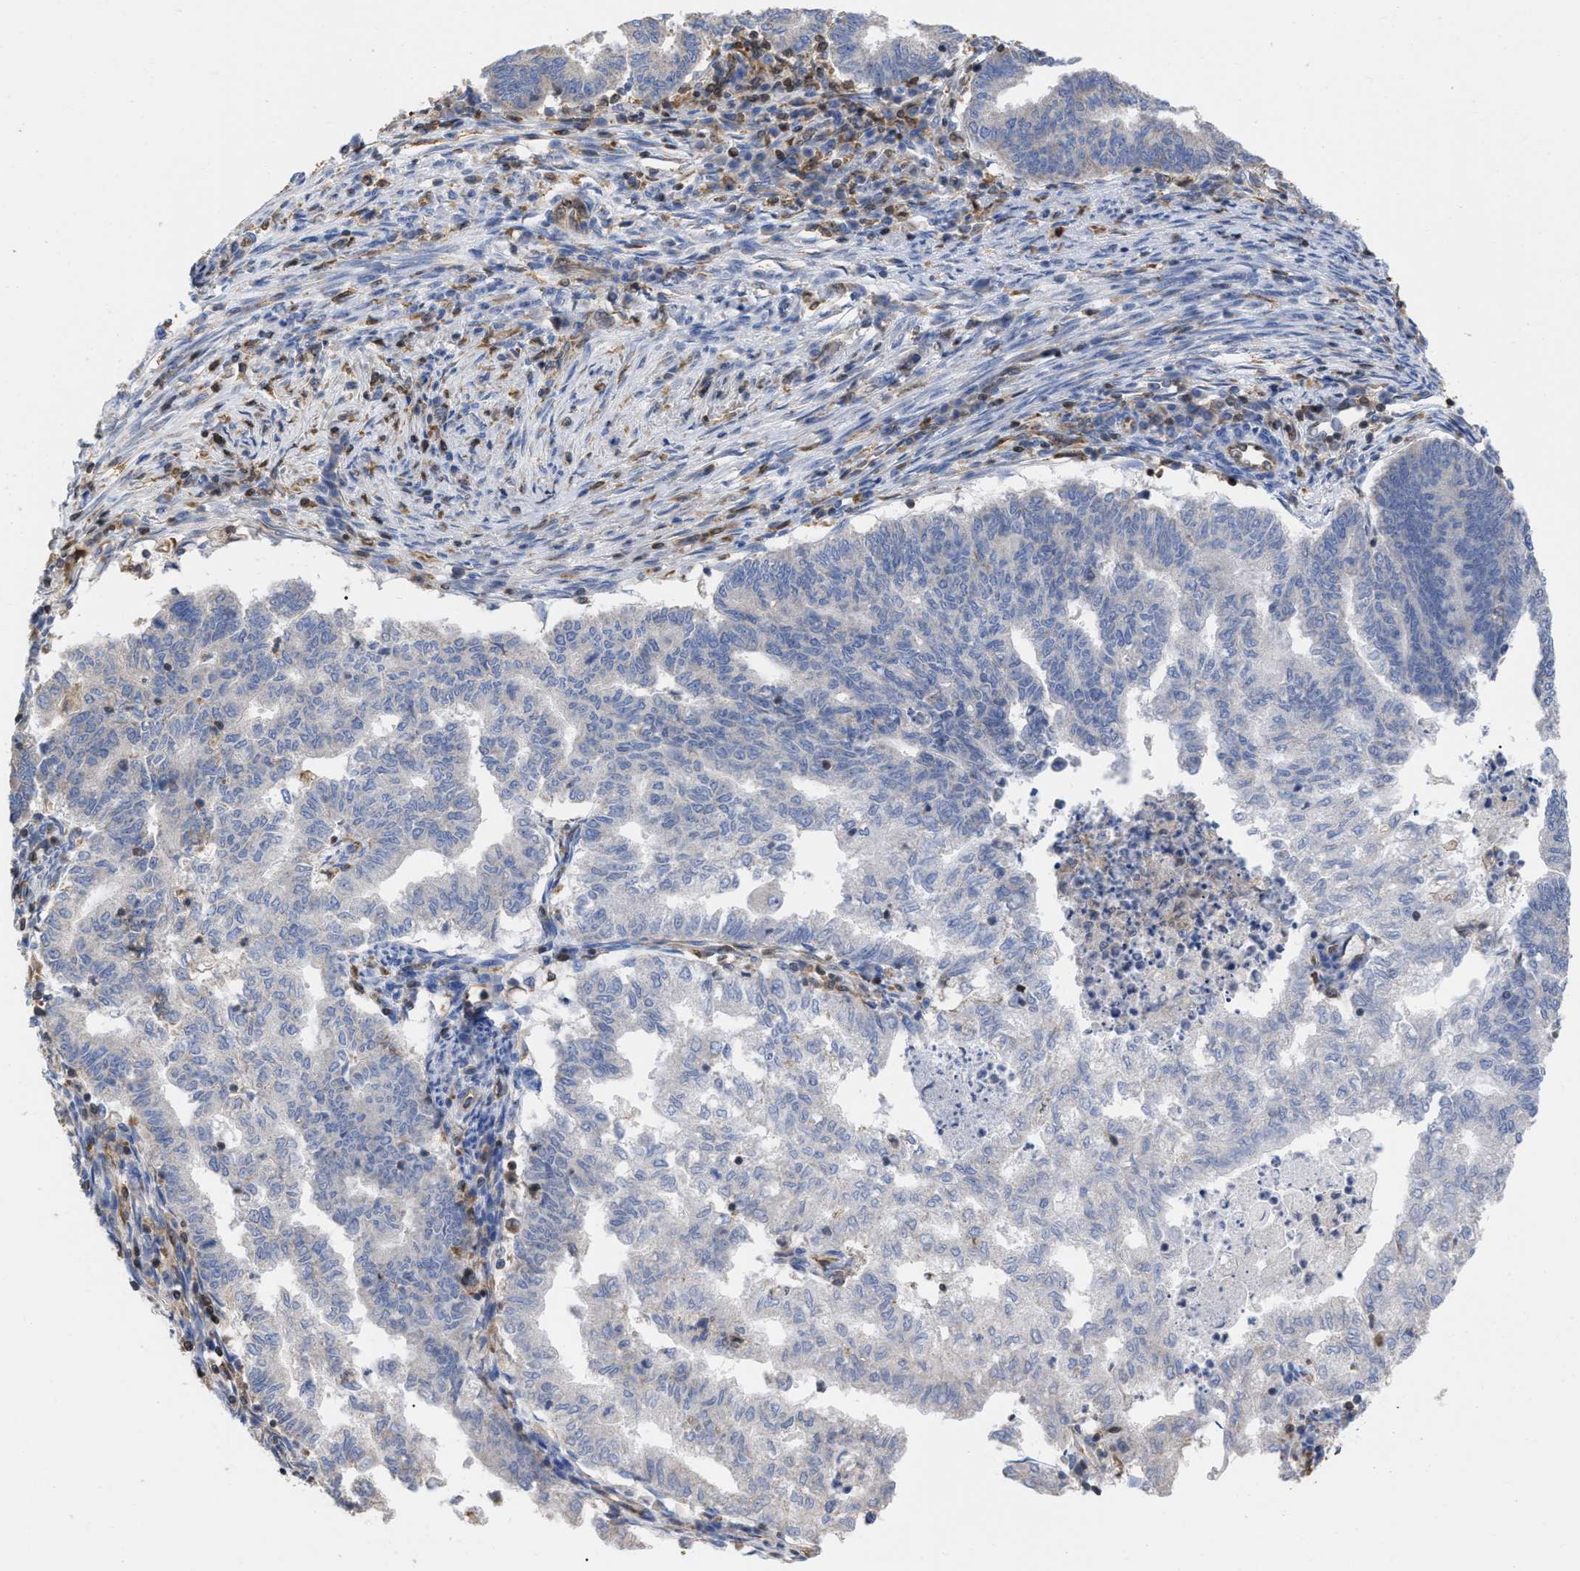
{"staining": {"intensity": "negative", "quantity": "none", "location": "none"}, "tissue": "endometrial cancer", "cell_type": "Tumor cells", "image_type": "cancer", "snomed": [{"axis": "morphology", "description": "Polyp, NOS"}, {"axis": "morphology", "description": "Adenocarcinoma, NOS"}, {"axis": "morphology", "description": "Adenoma, NOS"}, {"axis": "topography", "description": "Endometrium"}], "caption": "Tumor cells are negative for protein expression in human endometrial cancer (adenocarcinoma). (DAB IHC, high magnification).", "gene": "GIMAP4", "patient": {"sex": "female", "age": 79}}